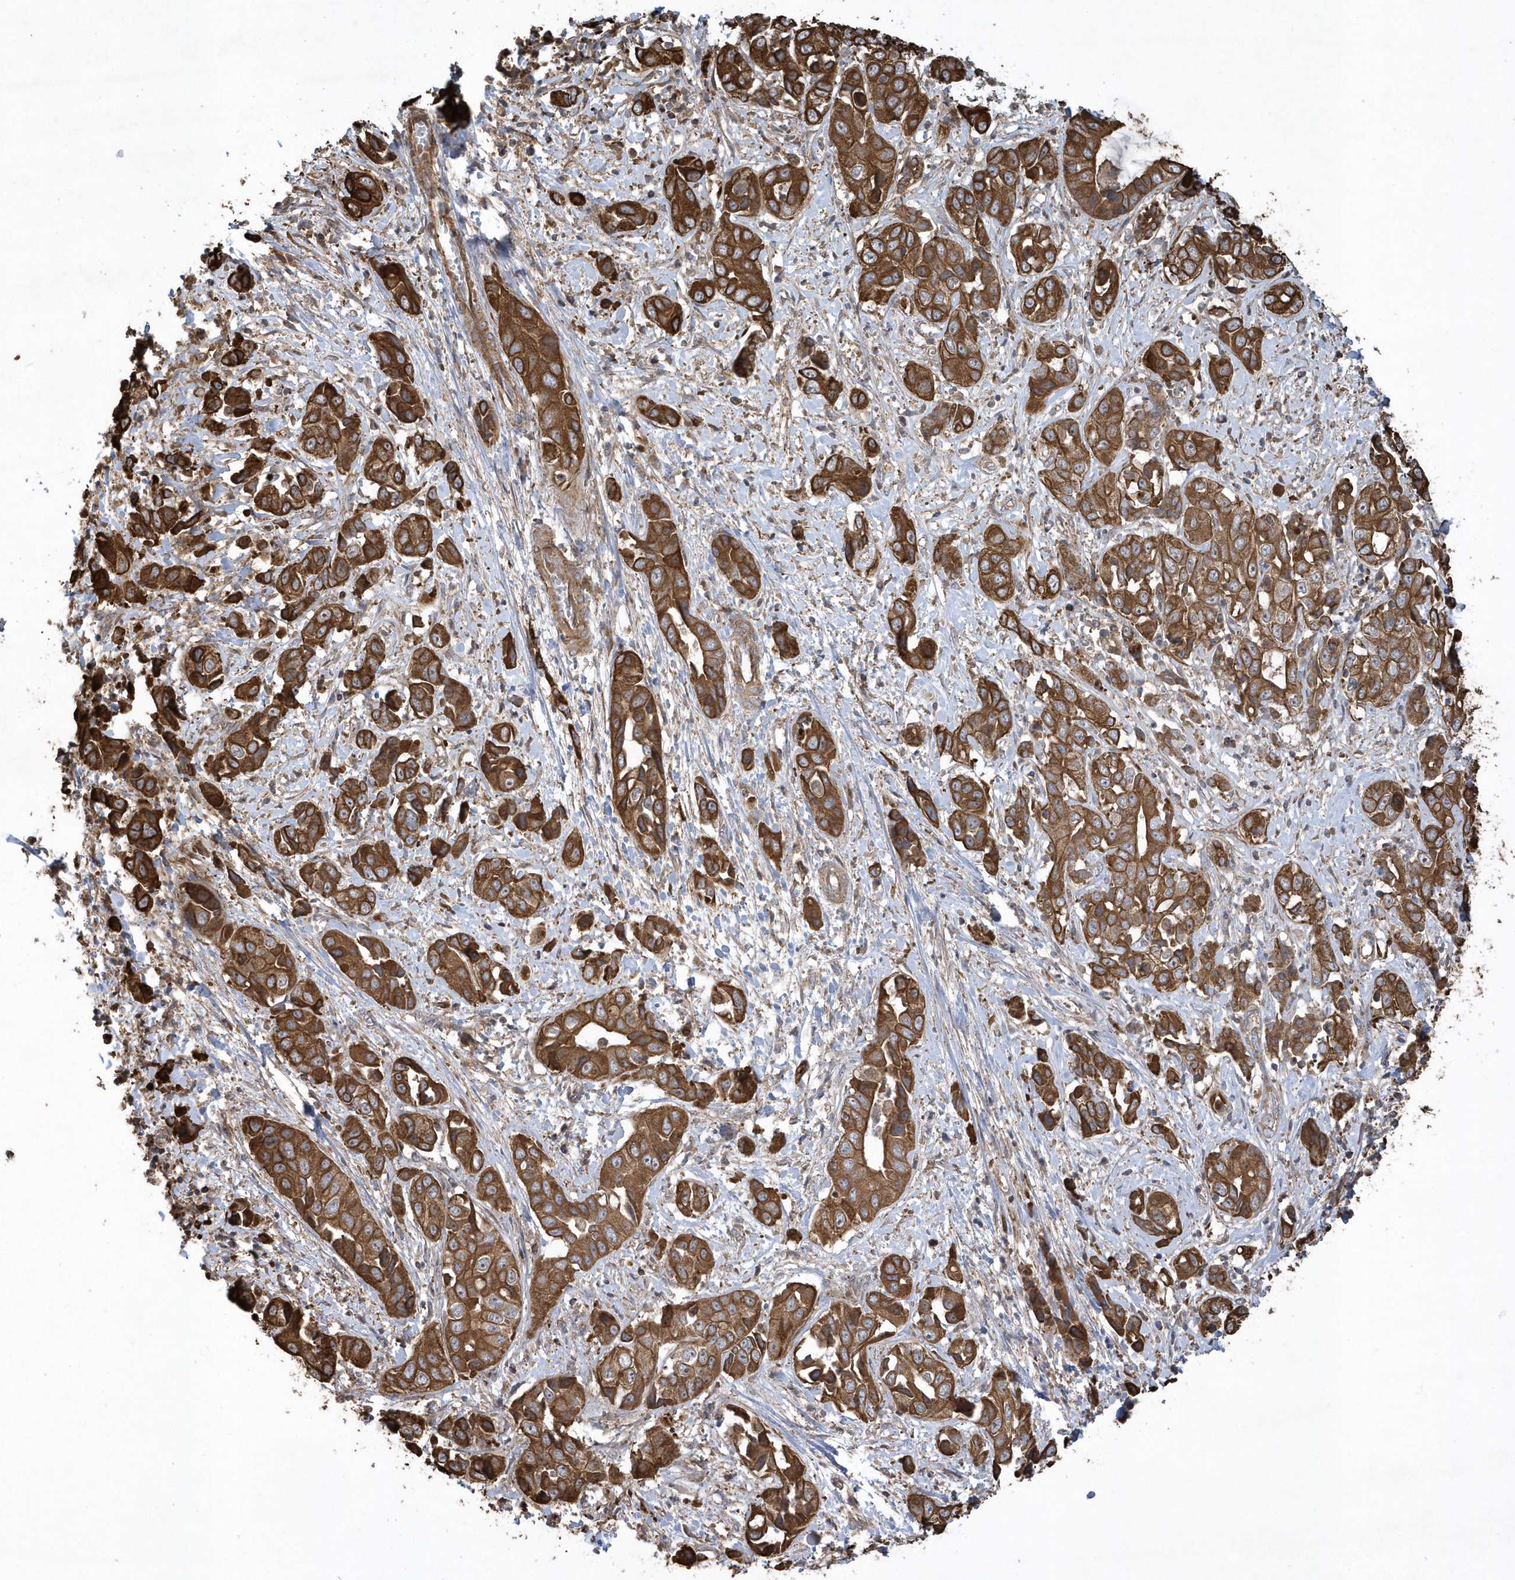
{"staining": {"intensity": "strong", "quantity": ">75%", "location": "cytoplasmic/membranous"}, "tissue": "liver cancer", "cell_type": "Tumor cells", "image_type": "cancer", "snomed": [{"axis": "morphology", "description": "Cholangiocarcinoma"}, {"axis": "topography", "description": "Liver"}], "caption": "There is high levels of strong cytoplasmic/membranous positivity in tumor cells of cholangiocarcinoma (liver), as demonstrated by immunohistochemical staining (brown color).", "gene": "SENP8", "patient": {"sex": "female", "age": 52}}